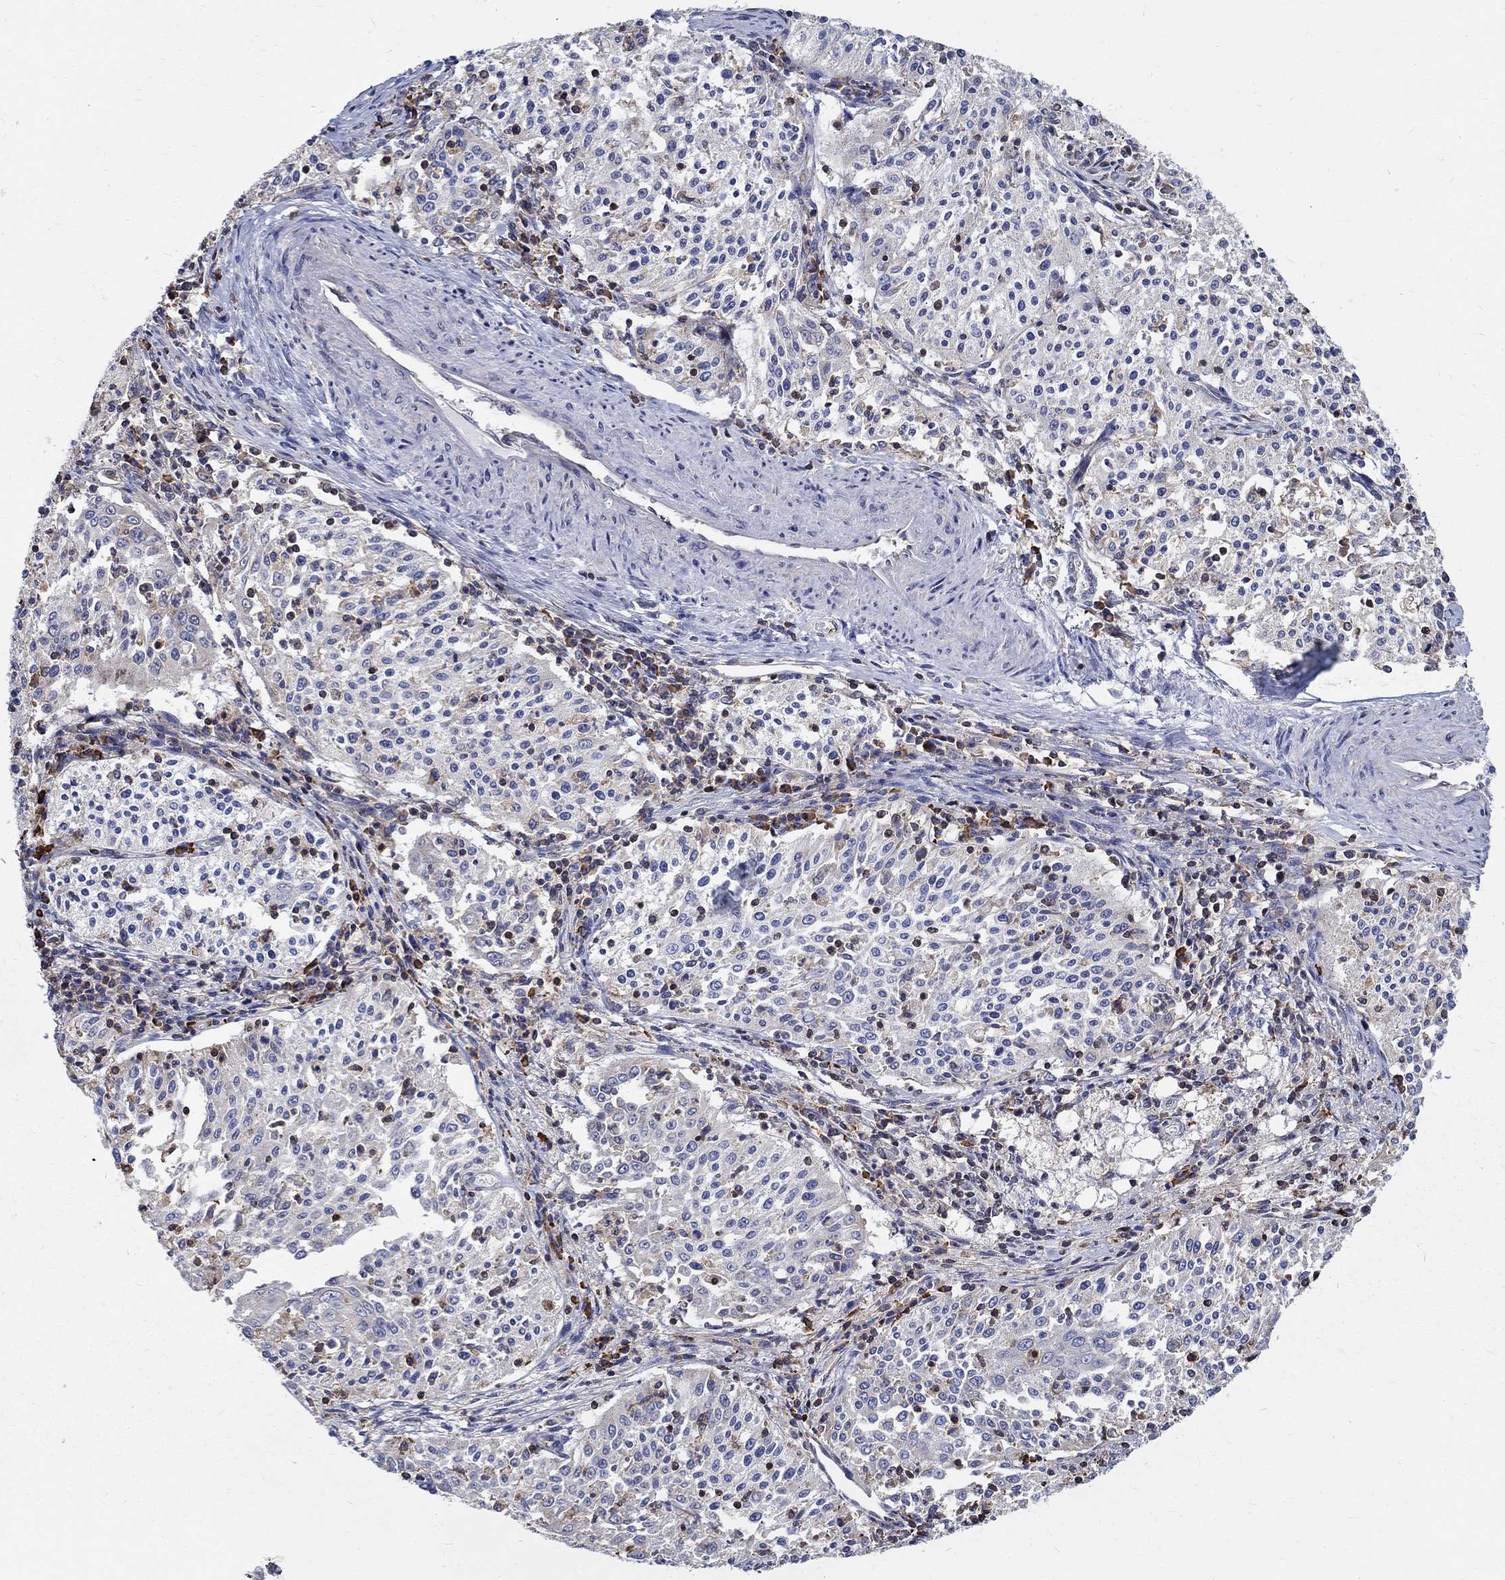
{"staining": {"intensity": "weak", "quantity": "<25%", "location": "cytoplasmic/membranous"}, "tissue": "cervical cancer", "cell_type": "Tumor cells", "image_type": "cancer", "snomed": [{"axis": "morphology", "description": "Squamous cell carcinoma, NOS"}, {"axis": "topography", "description": "Cervix"}], "caption": "Cervical squamous cell carcinoma was stained to show a protein in brown. There is no significant positivity in tumor cells. (DAB IHC, high magnification).", "gene": "AGAP2", "patient": {"sex": "female", "age": 41}}